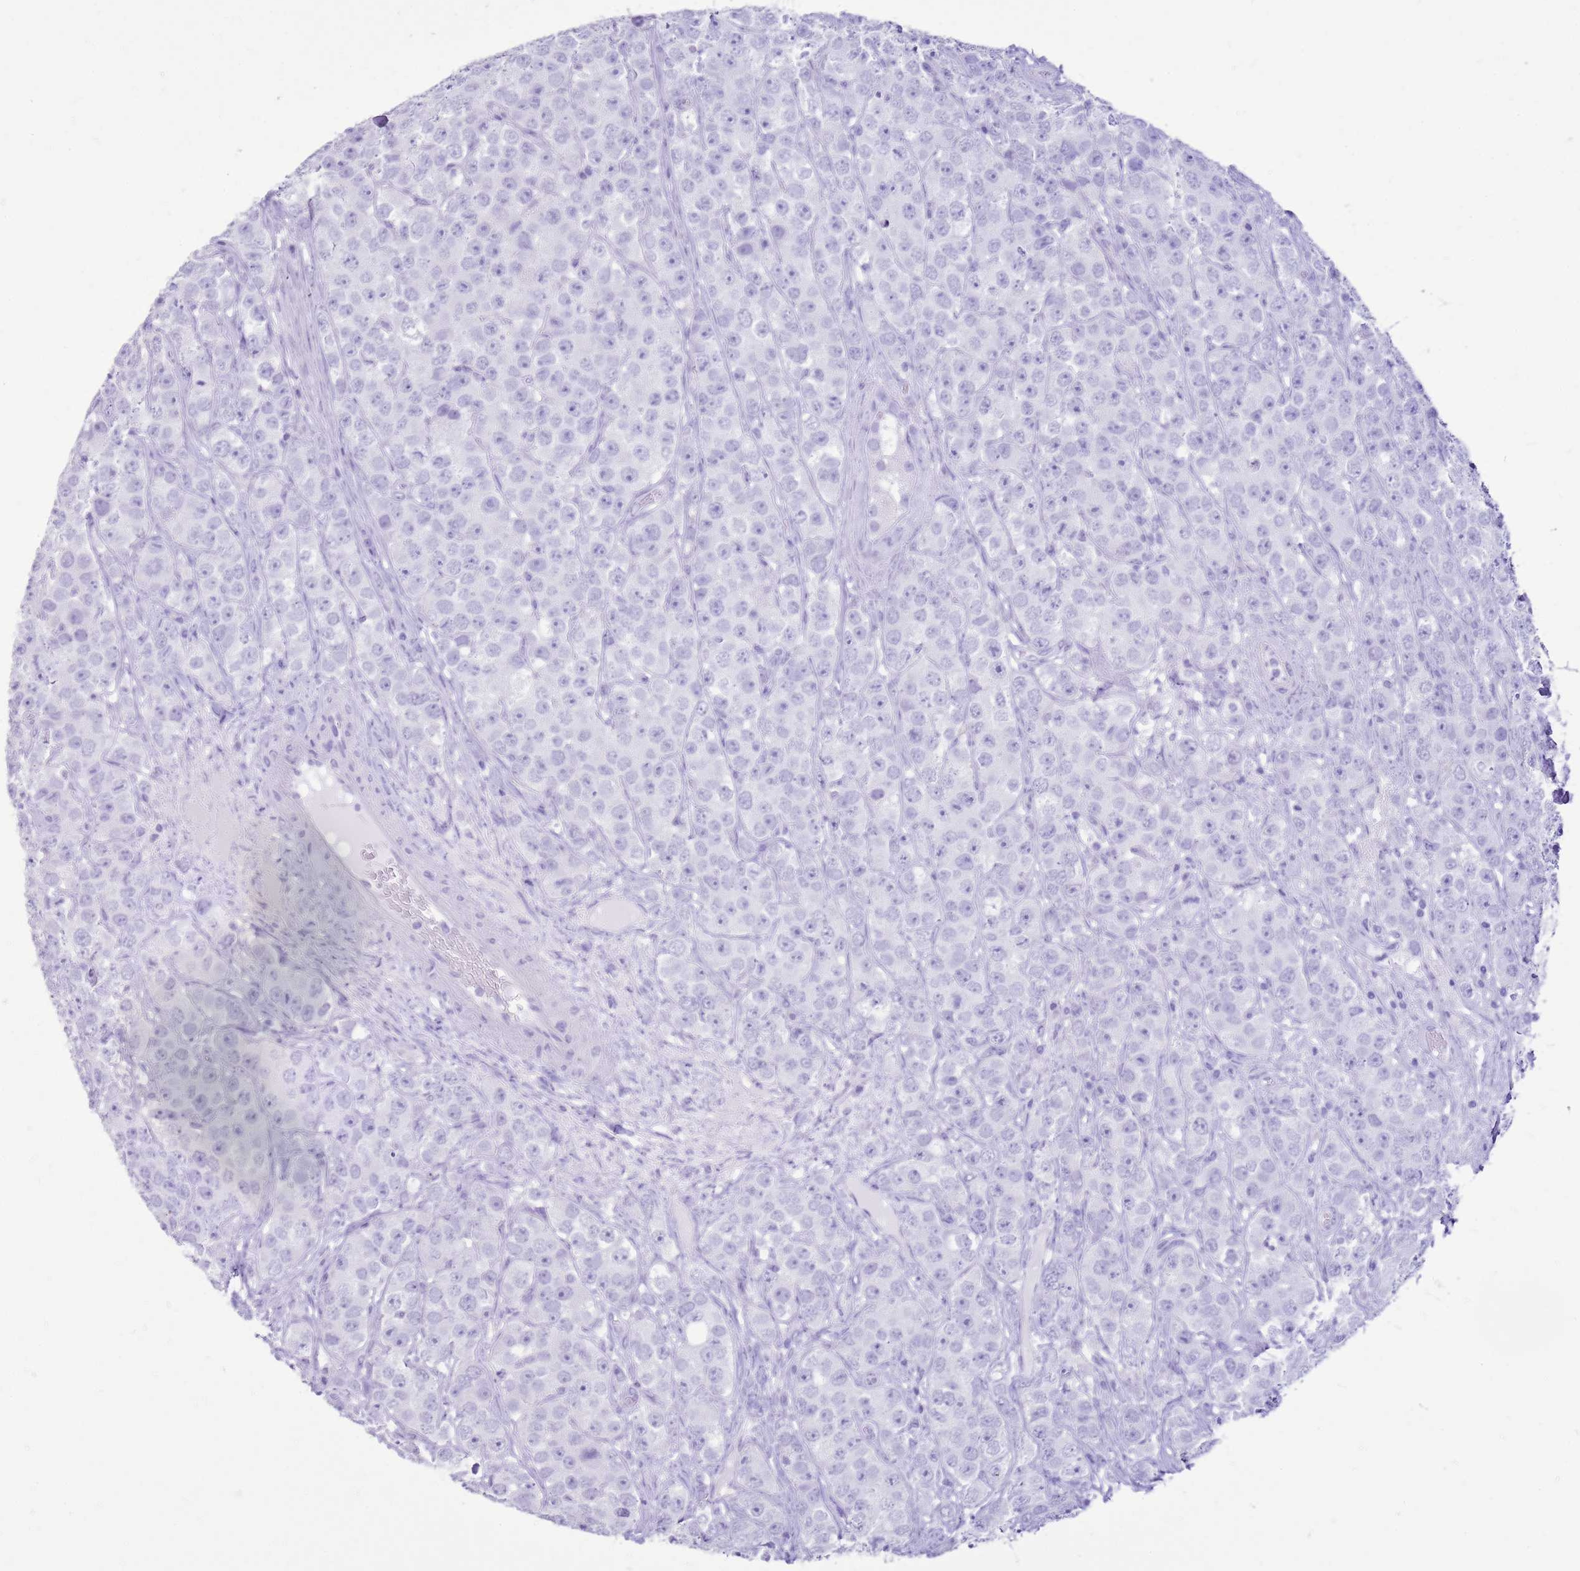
{"staining": {"intensity": "negative", "quantity": "none", "location": "none"}, "tissue": "testis cancer", "cell_type": "Tumor cells", "image_type": "cancer", "snomed": [{"axis": "morphology", "description": "Seminoma, NOS"}, {"axis": "topography", "description": "Testis"}], "caption": "DAB (3,3'-diaminobenzidine) immunohistochemical staining of seminoma (testis) demonstrates no significant expression in tumor cells.", "gene": "CA8", "patient": {"sex": "male", "age": 28}}